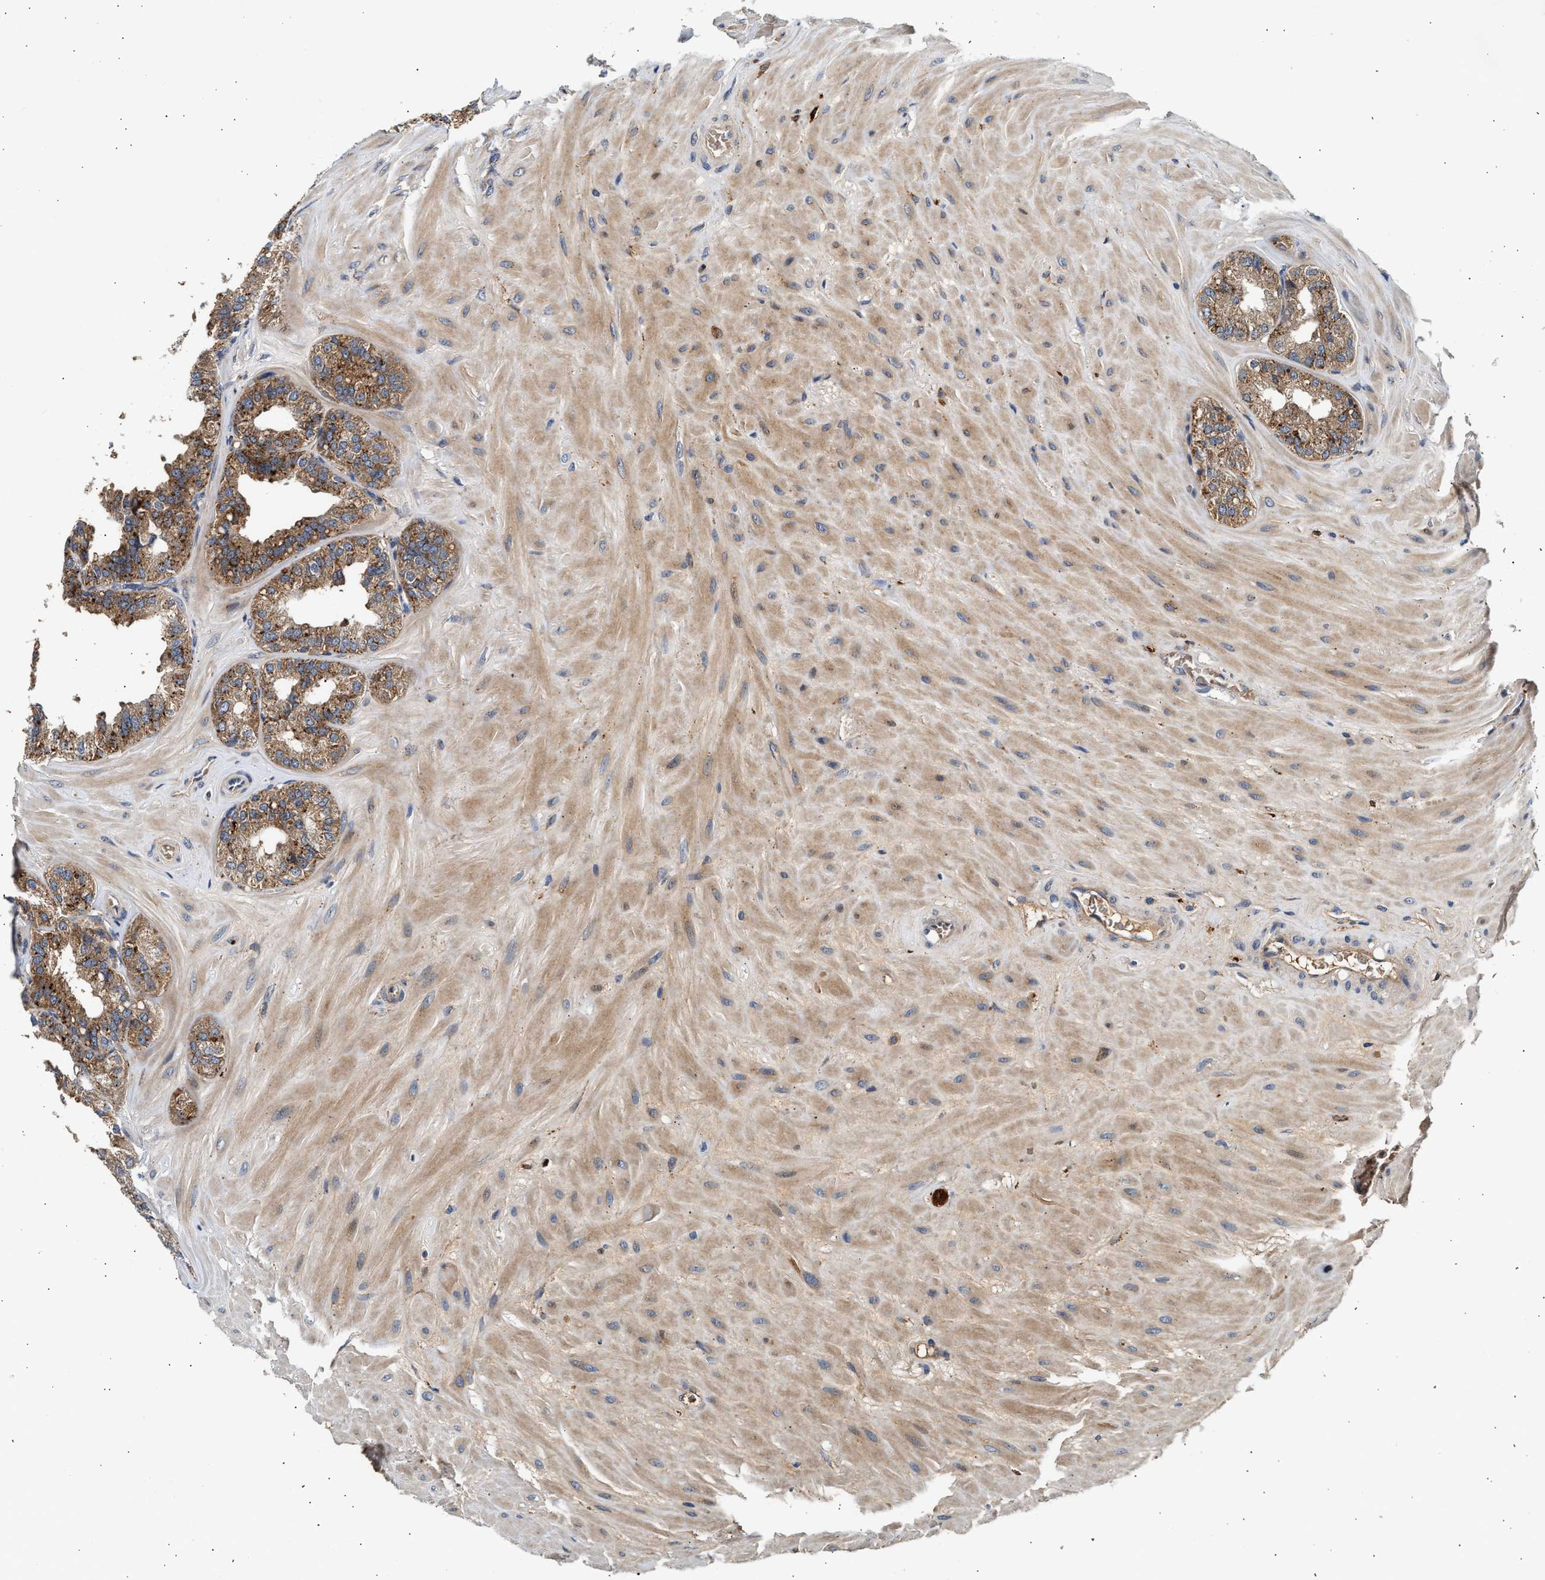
{"staining": {"intensity": "moderate", "quantity": ">75%", "location": "cytoplasmic/membranous"}, "tissue": "seminal vesicle", "cell_type": "Glandular cells", "image_type": "normal", "snomed": [{"axis": "morphology", "description": "Normal tissue, NOS"}, {"axis": "topography", "description": "Prostate"}, {"axis": "topography", "description": "Seminal veicle"}], "caption": "Brown immunohistochemical staining in benign seminal vesicle reveals moderate cytoplasmic/membranous staining in about >75% of glandular cells. (DAB (3,3'-diaminobenzidine) IHC with brightfield microscopy, high magnification).", "gene": "PLD3", "patient": {"sex": "male", "age": 51}}